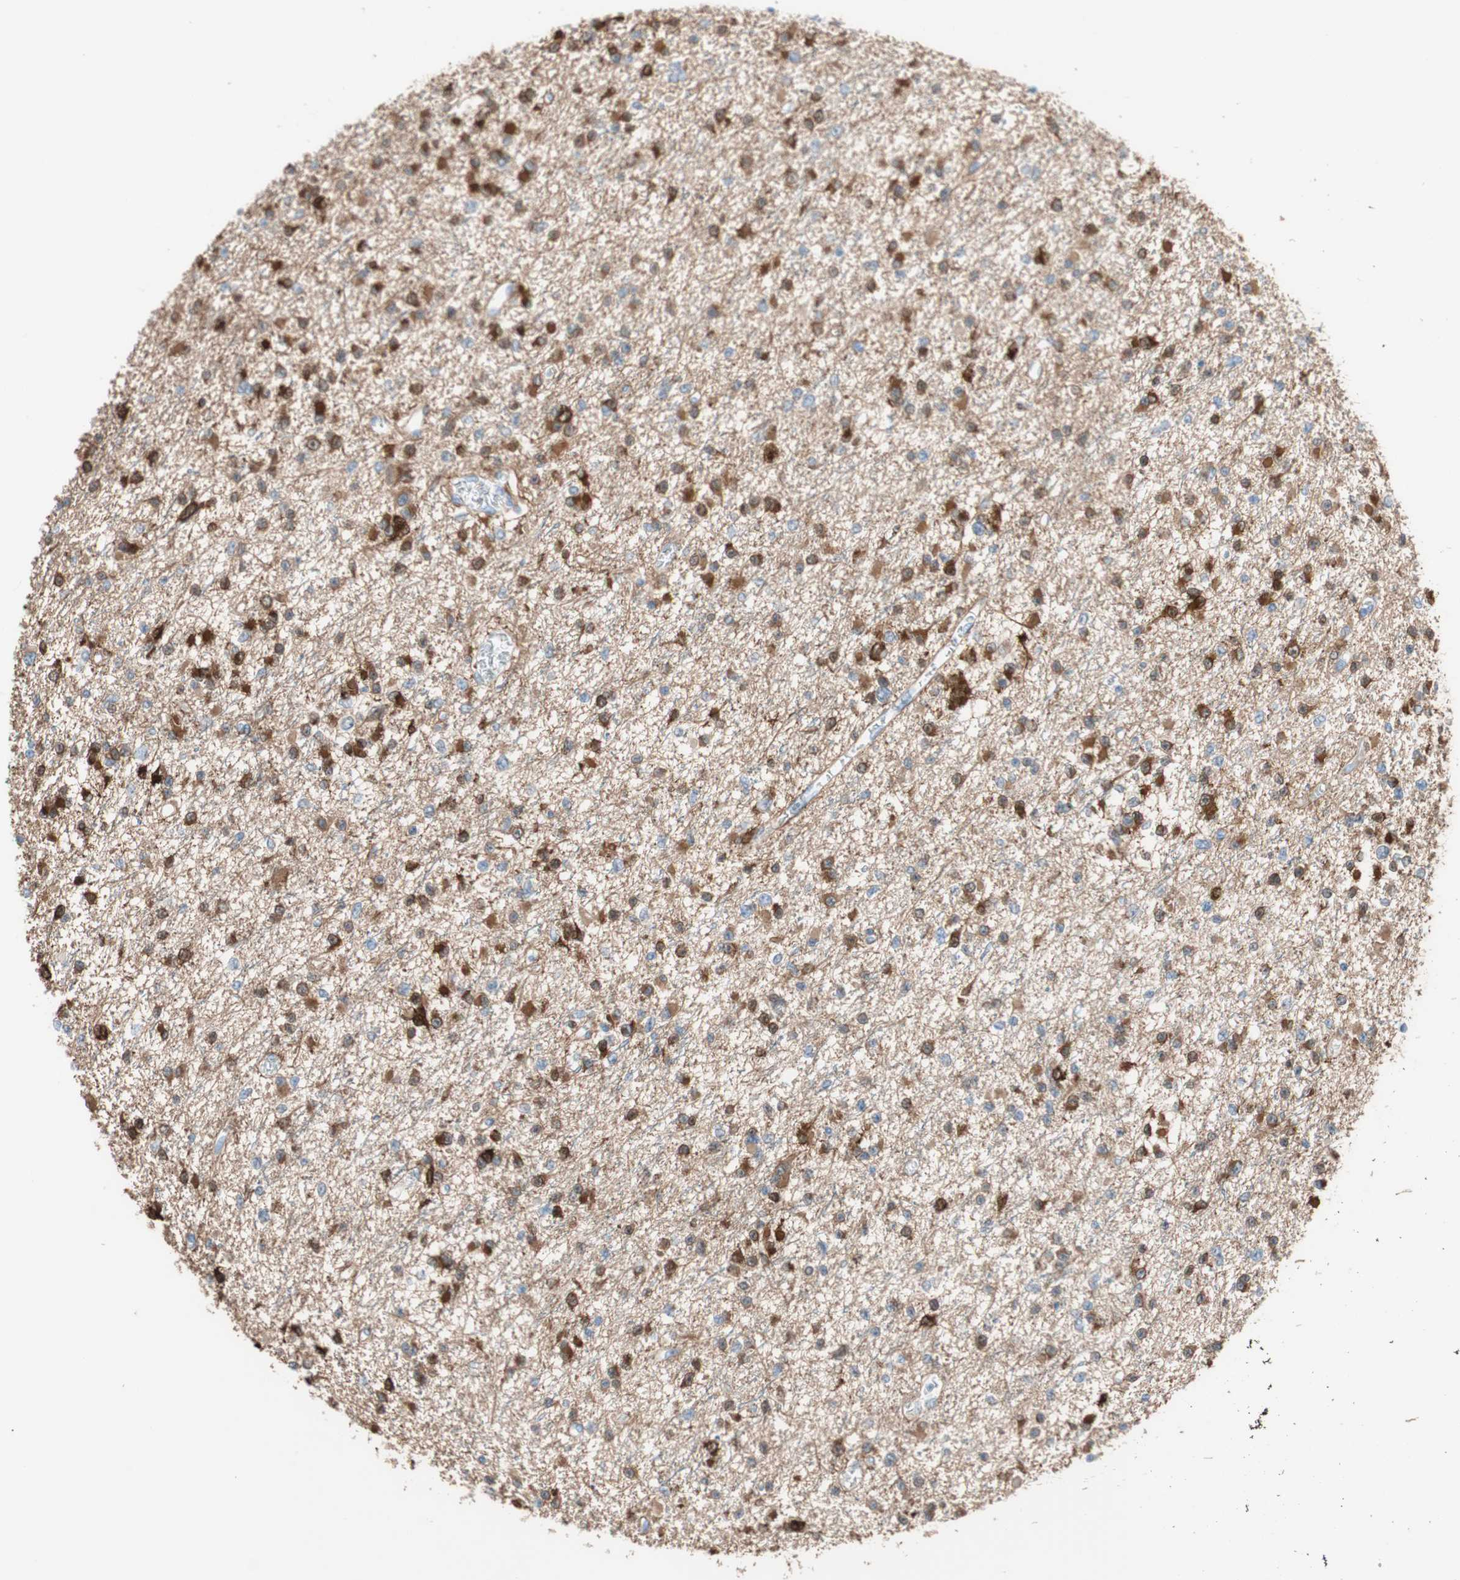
{"staining": {"intensity": "strong", "quantity": "25%-75%", "location": "cytoplasmic/membranous"}, "tissue": "glioma", "cell_type": "Tumor cells", "image_type": "cancer", "snomed": [{"axis": "morphology", "description": "Glioma, malignant, Low grade"}, {"axis": "topography", "description": "Brain"}], "caption": "Immunohistochemical staining of glioma displays strong cytoplasmic/membranous protein staining in approximately 25%-75% of tumor cells.", "gene": "GLUL", "patient": {"sex": "female", "age": 22}}